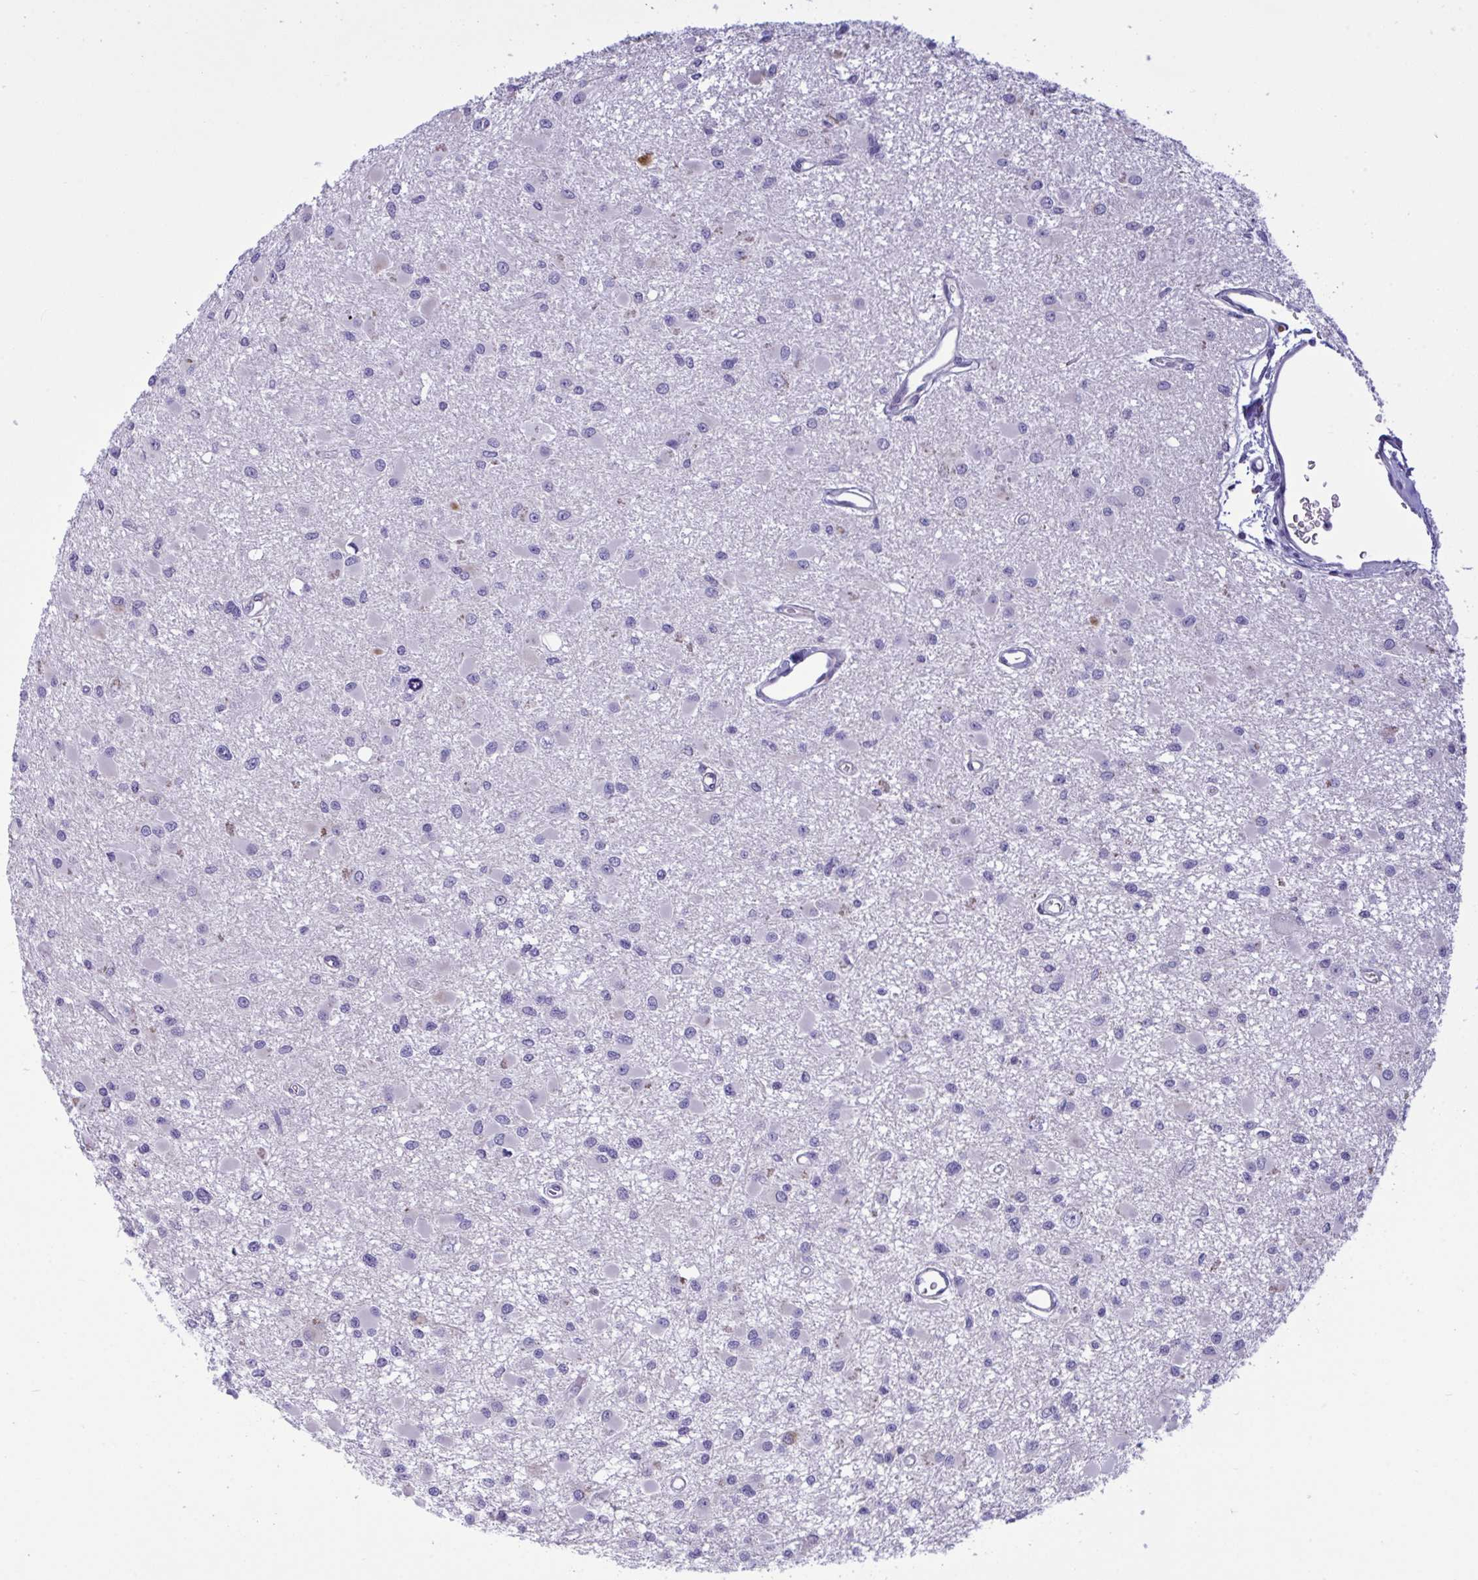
{"staining": {"intensity": "negative", "quantity": "none", "location": "none"}, "tissue": "glioma", "cell_type": "Tumor cells", "image_type": "cancer", "snomed": [{"axis": "morphology", "description": "Glioma, malignant, High grade"}, {"axis": "topography", "description": "Brain"}], "caption": "Immunohistochemistry photomicrograph of neoplastic tissue: glioma stained with DAB shows no significant protein expression in tumor cells.", "gene": "WDR97", "patient": {"sex": "male", "age": 54}}